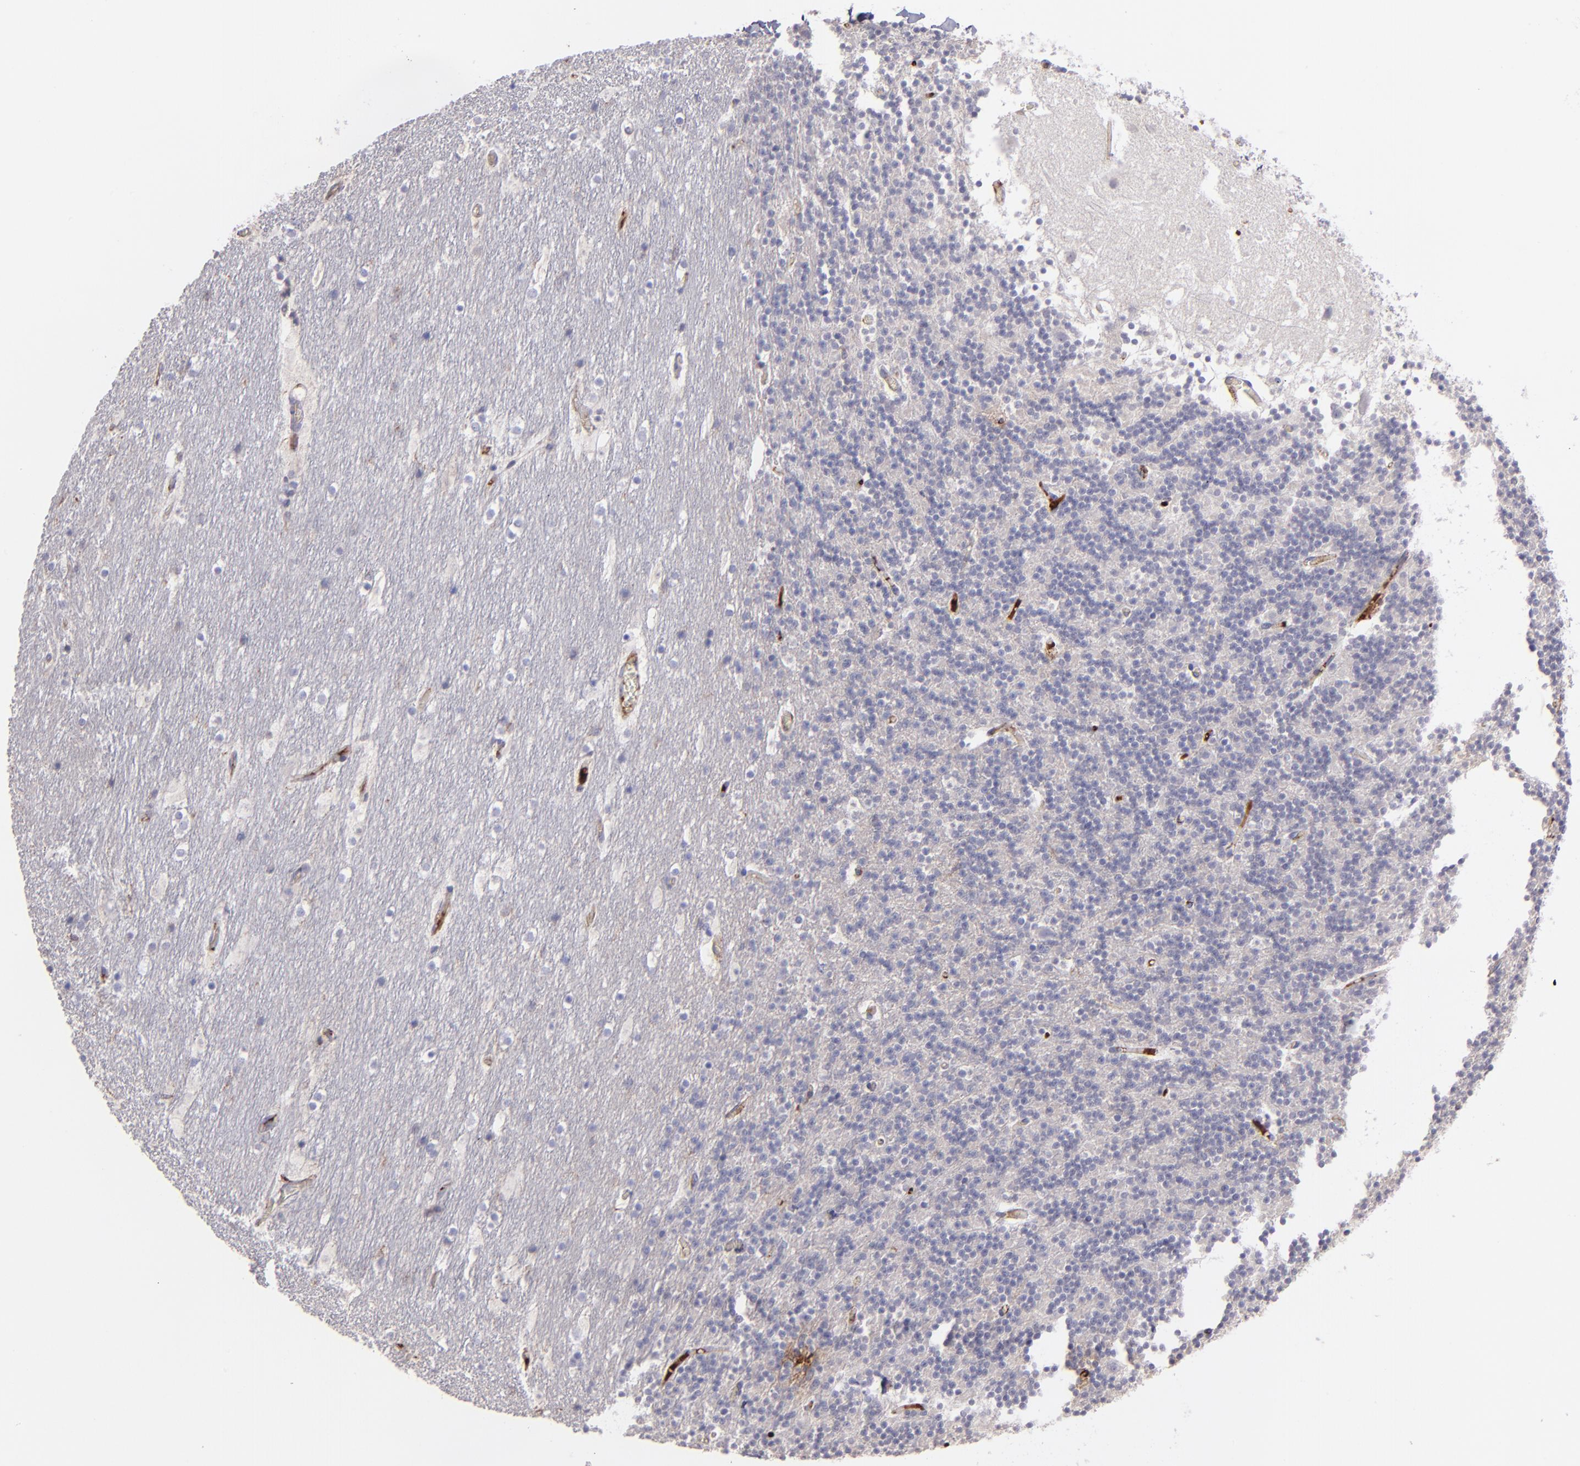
{"staining": {"intensity": "negative", "quantity": "none", "location": "none"}, "tissue": "cerebellum", "cell_type": "Cells in granular layer", "image_type": "normal", "snomed": [{"axis": "morphology", "description": "Normal tissue, NOS"}, {"axis": "topography", "description": "Cerebellum"}], "caption": "A high-resolution image shows immunohistochemistry (IHC) staining of unremarkable cerebellum, which shows no significant expression in cells in granular layer. (Brightfield microscopy of DAB (3,3'-diaminobenzidine) immunohistochemistry (IHC) at high magnification).", "gene": "C1QA", "patient": {"sex": "male", "age": 45}}